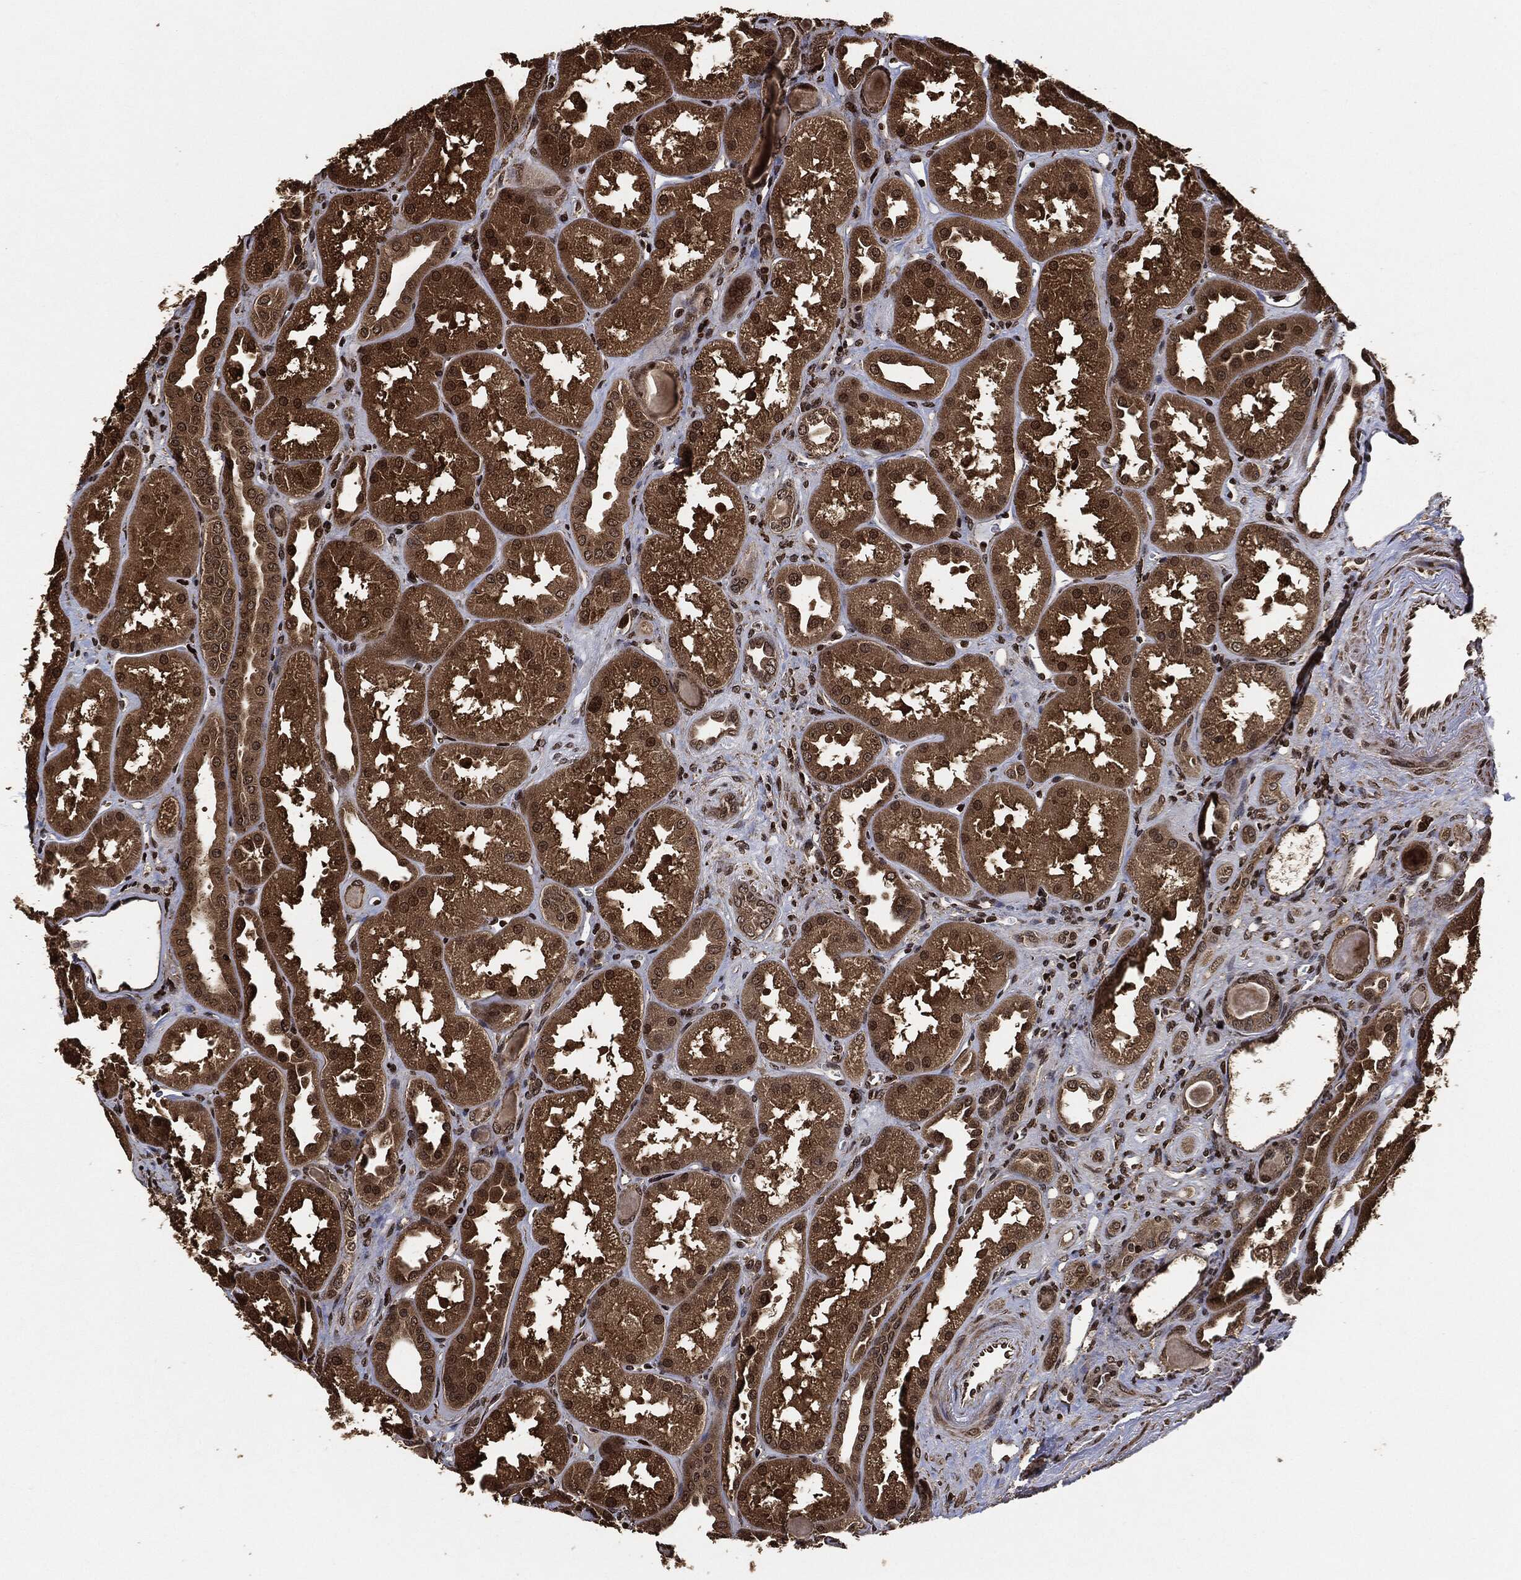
{"staining": {"intensity": "moderate", "quantity": "<25%", "location": "nuclear"}, "tissue": "kidney", "cell_type": "Cells in glomeruli", "image_type": "normal", "snomed": [{"axis": "morphology", "description": "Normal tissue, NOS"}, {"axis": "topography", "description": "Kidney"}], "caption": "This image displays immunohistochemistry (IHC) staining of benign kidney, with low moderate nuclear positivity in about <25% of cells in glomeruli.", "gene": "PDK1", "patient": {"sex": "male", "age": 61}}